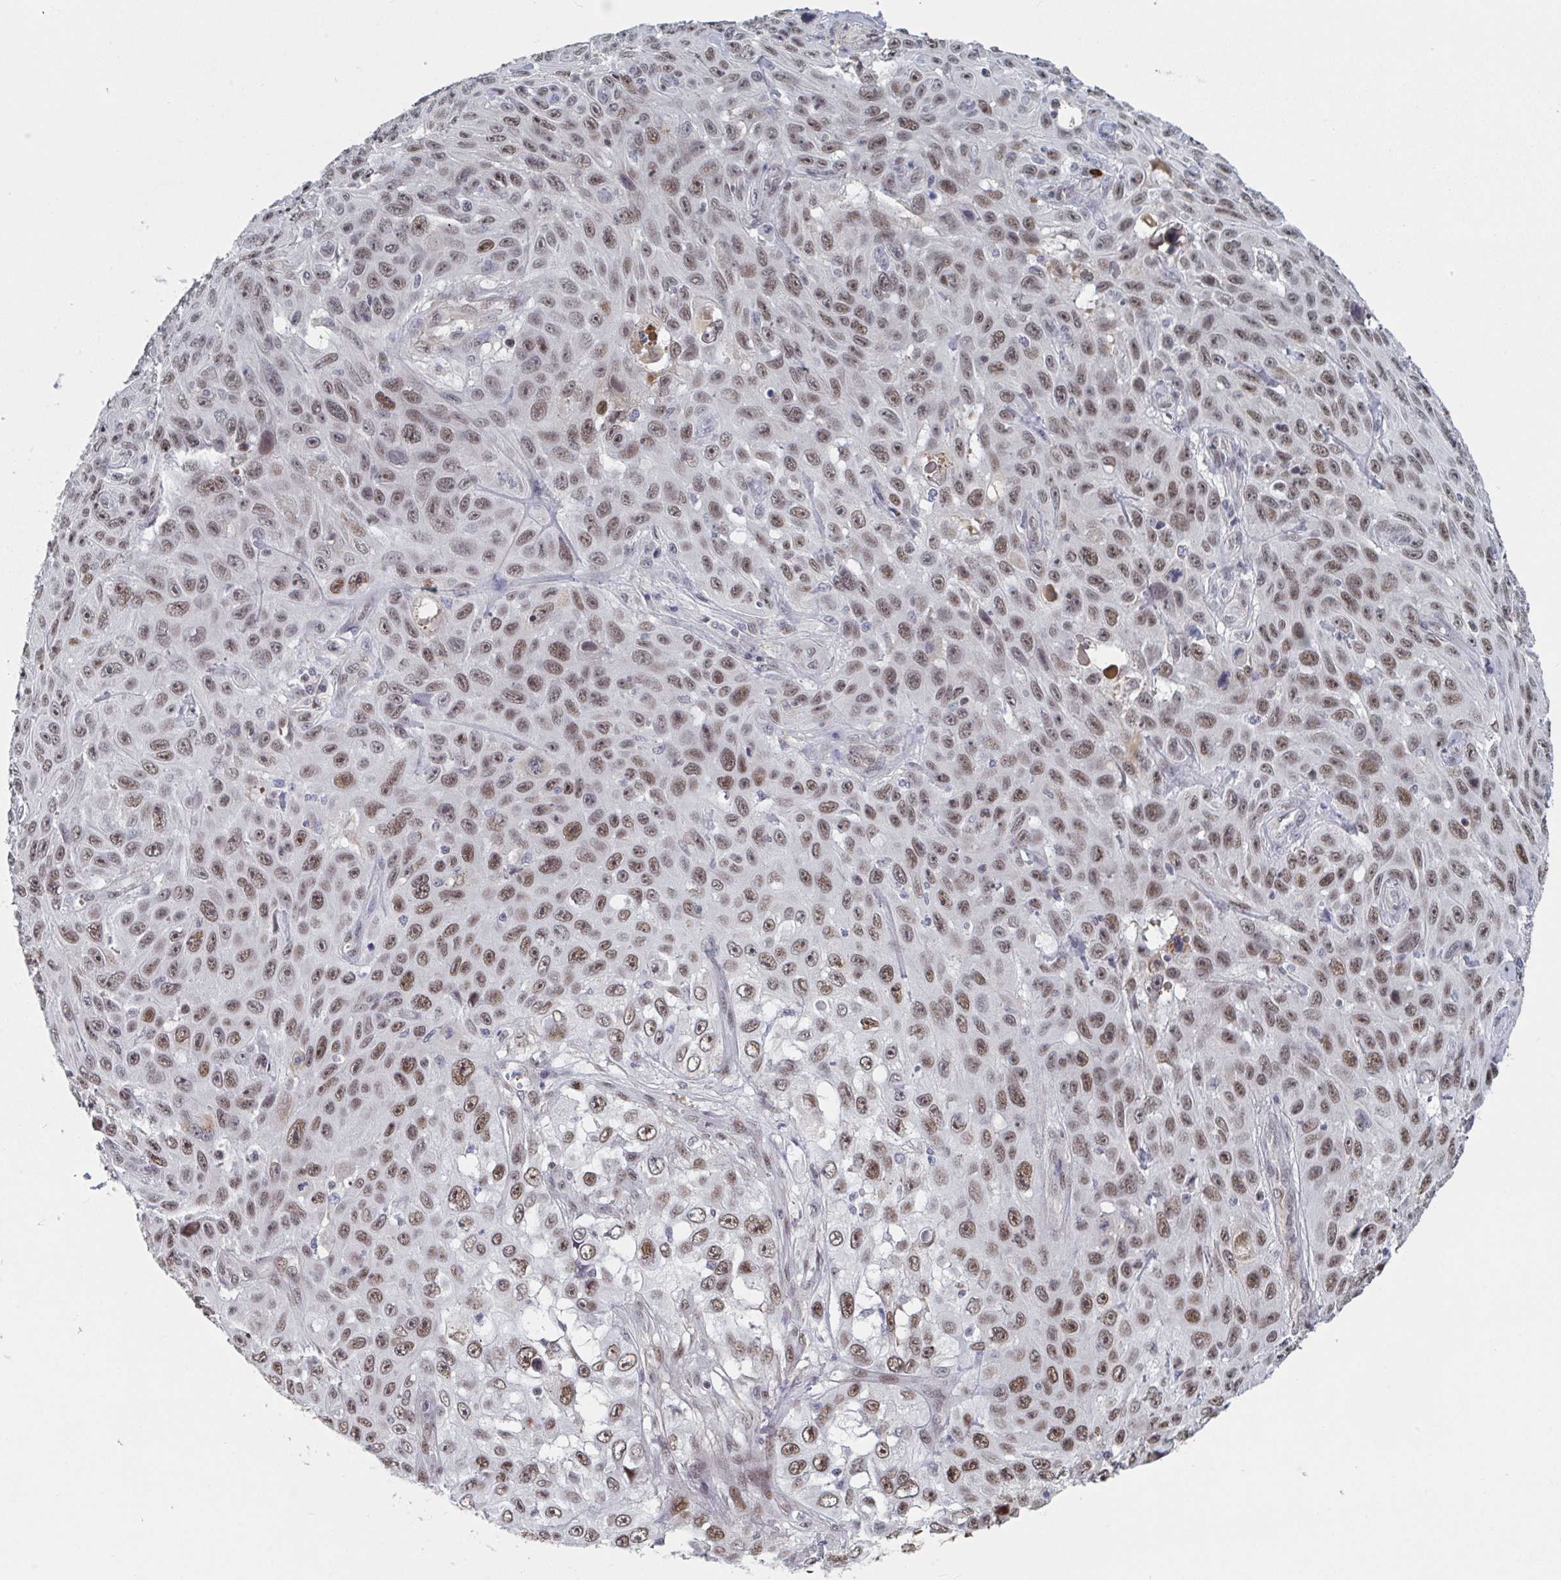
{"staining": {"intensity": "moderate", "quantity": ">75%", "location": "nuclear"}, "tissue": "skin cancer", "cell_type": "Tumor cells", "image_type": "cancer", "snomed": [{"axis": "morphology", "description": "Squamous cell carcinoma, NOS"}, {"axis": "topography", "description": "Skin"}], "caption": "Immunohistochemical staining of human skin cancer shows medium levels of moderate nuclear positivity in approximately >75% of tumor cells. (brown staining indicates protein expression, while blue staining denotes nuclei).", "gene": "BCL7B", "patient": {"sex": "male", "age": 82}}